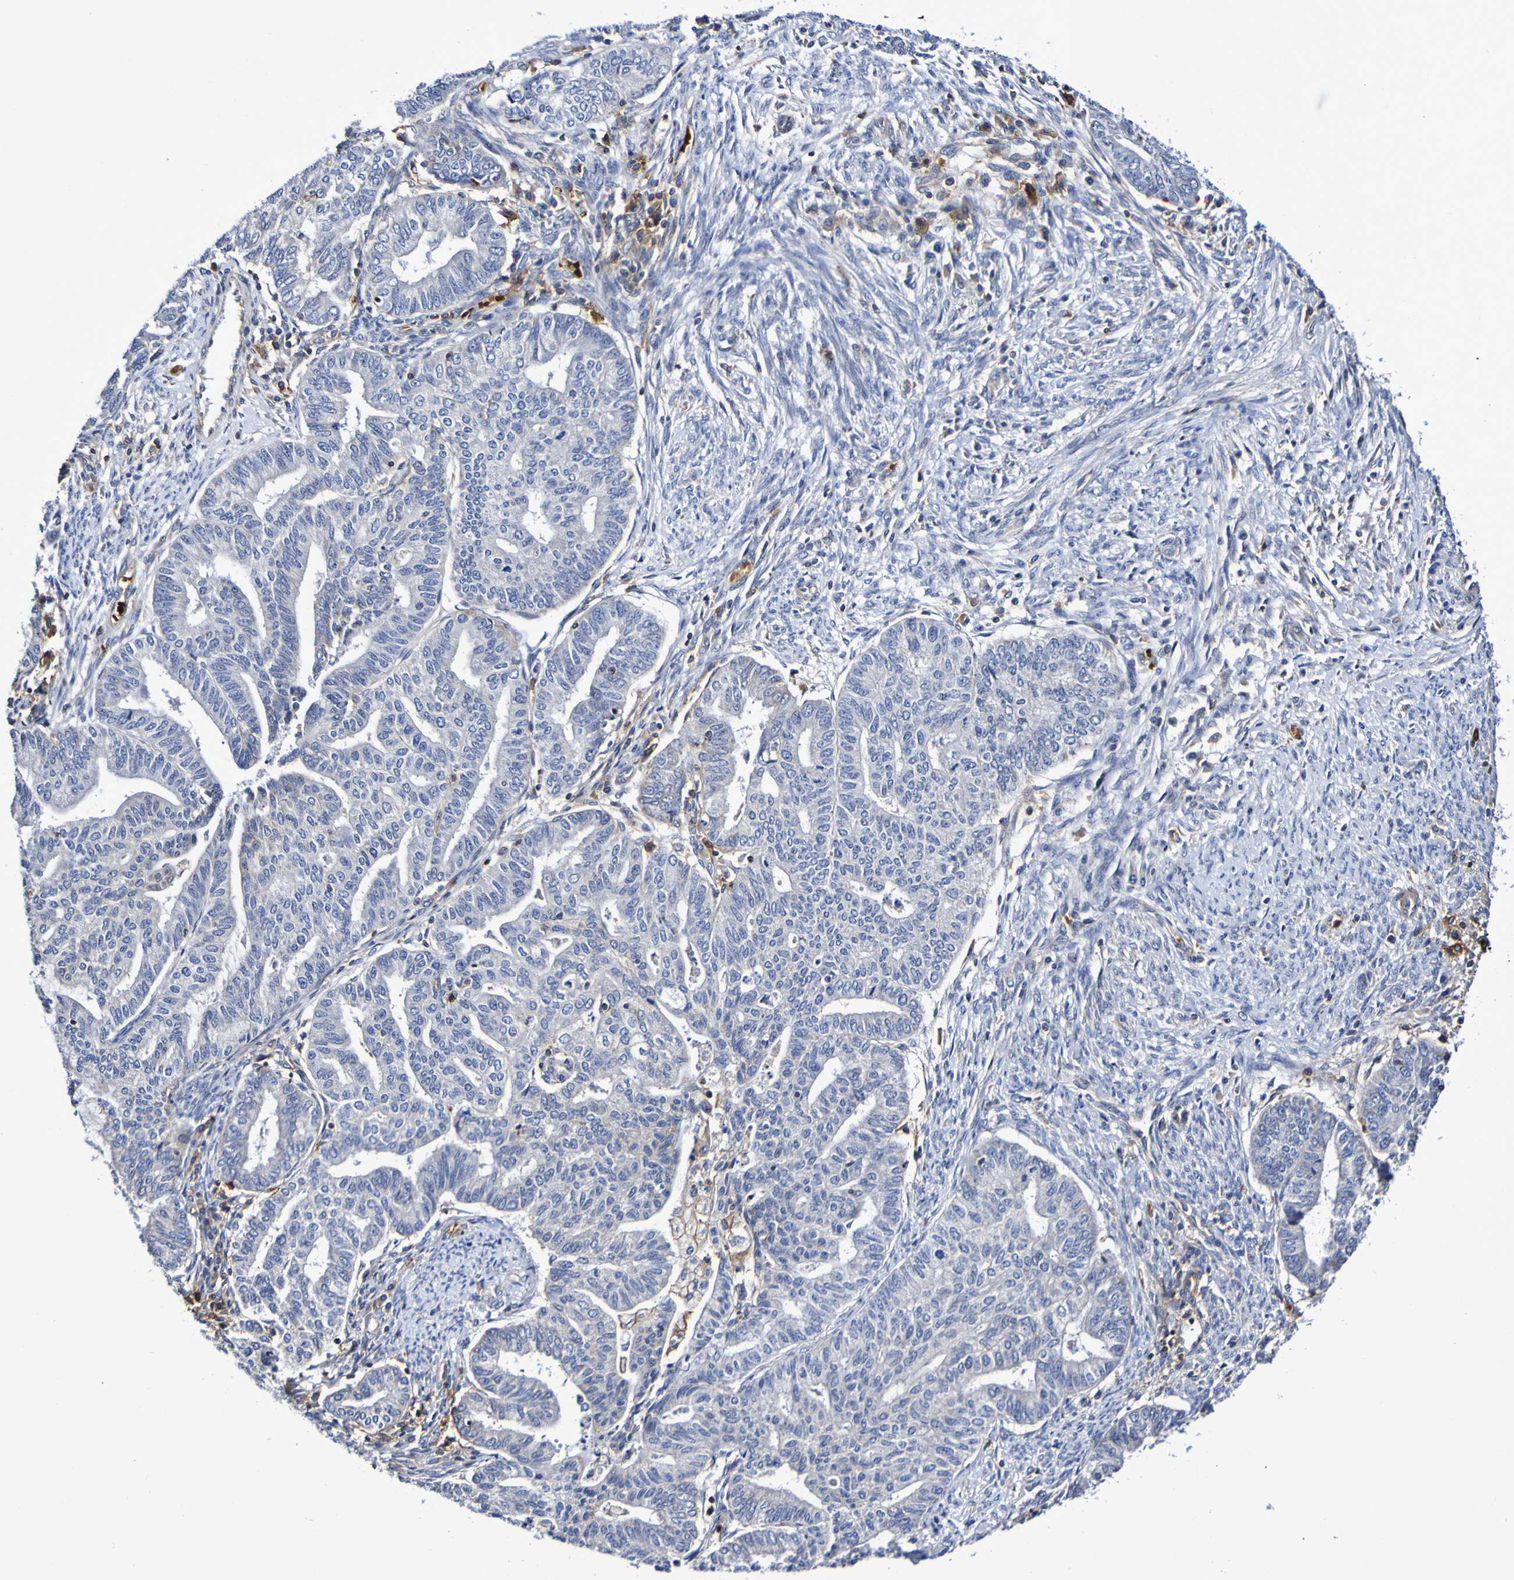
{"staining": {"intensity": "negative", "quantity": "none", "location": "none"}, "tissue": "endometrial cancer", "cell_type": "Tumor cells", "image_type": "cancer", "snomed": [{"axis": "morphology", "description": "Adenocarcinoma, NOS"}, {"axis": "topography", "description": "Endometrium"}], "caption": "Immunohistochemistry (IHC) of human endometrial adenocarcinoma exhibits no expression in tumor cells. The staining is performed using DAB brown chromogen with nuclei counter-stained in using hematoxylin.", "gene": "WNT4", "patient": {"sex": "female", "age": 79}}